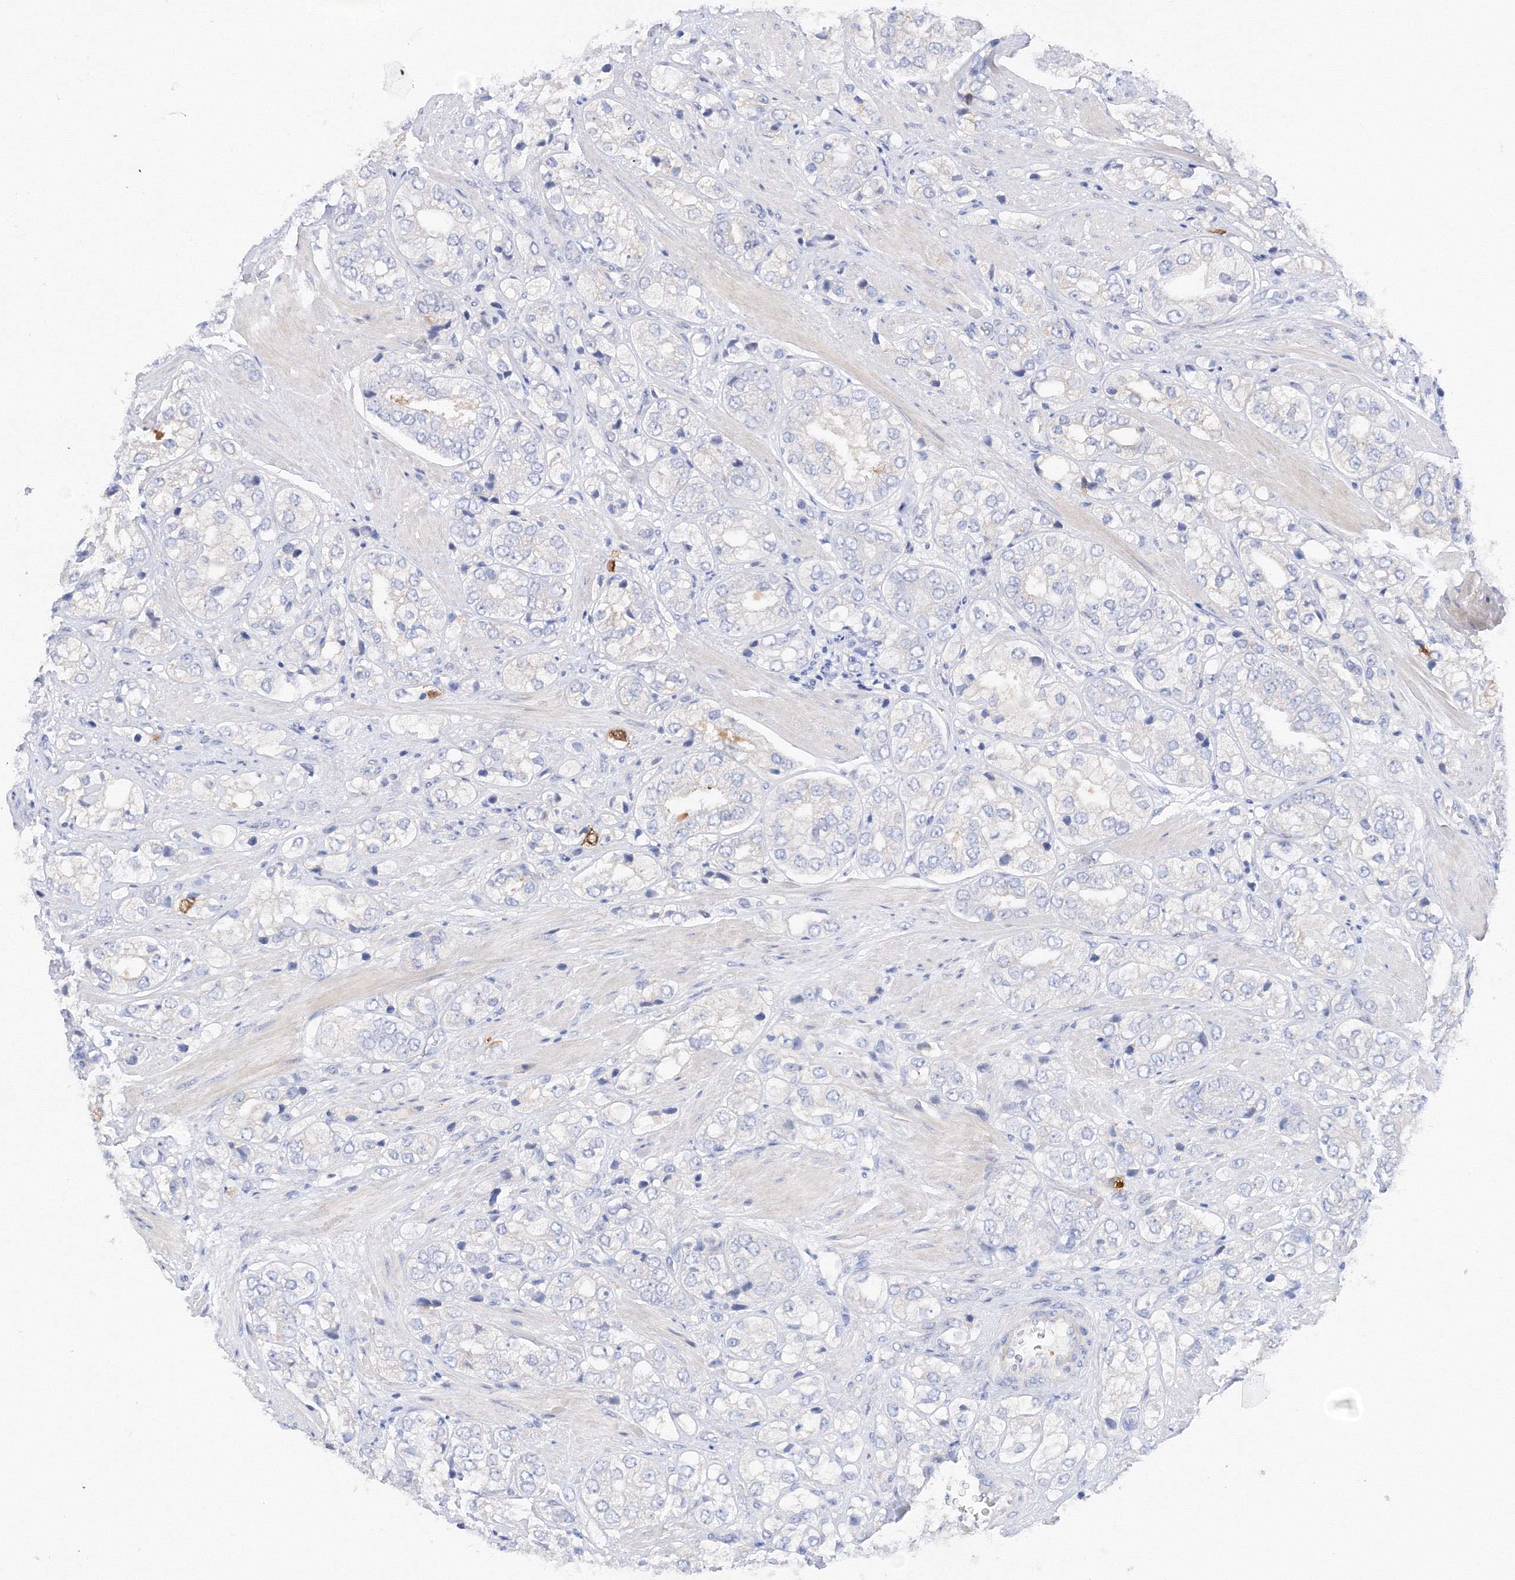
{"staining": {"intensity": "negative", "quantity": "none", "location": "none"}, "tissue": "prostate cancer", "cell_type": "Tumor cells", "image_type": "cancer", "snomed": [{"axis": "morphology", "description": "Adenocarcinoma, High grade"}, {"axis": "topography", "description": "Prostate"}], "caption": "DAB (3,3'-diaminobenzidine) immunohistochemical staining of human adenocarcinoma (high-grade) (prostate) reveals no significant staining in tumor cells. (DAB immunohistochemistry (IHC) with hematoxylin counter stain).", "gene": "TAMM41", "patient": {"sex": "male", "age": 50}}